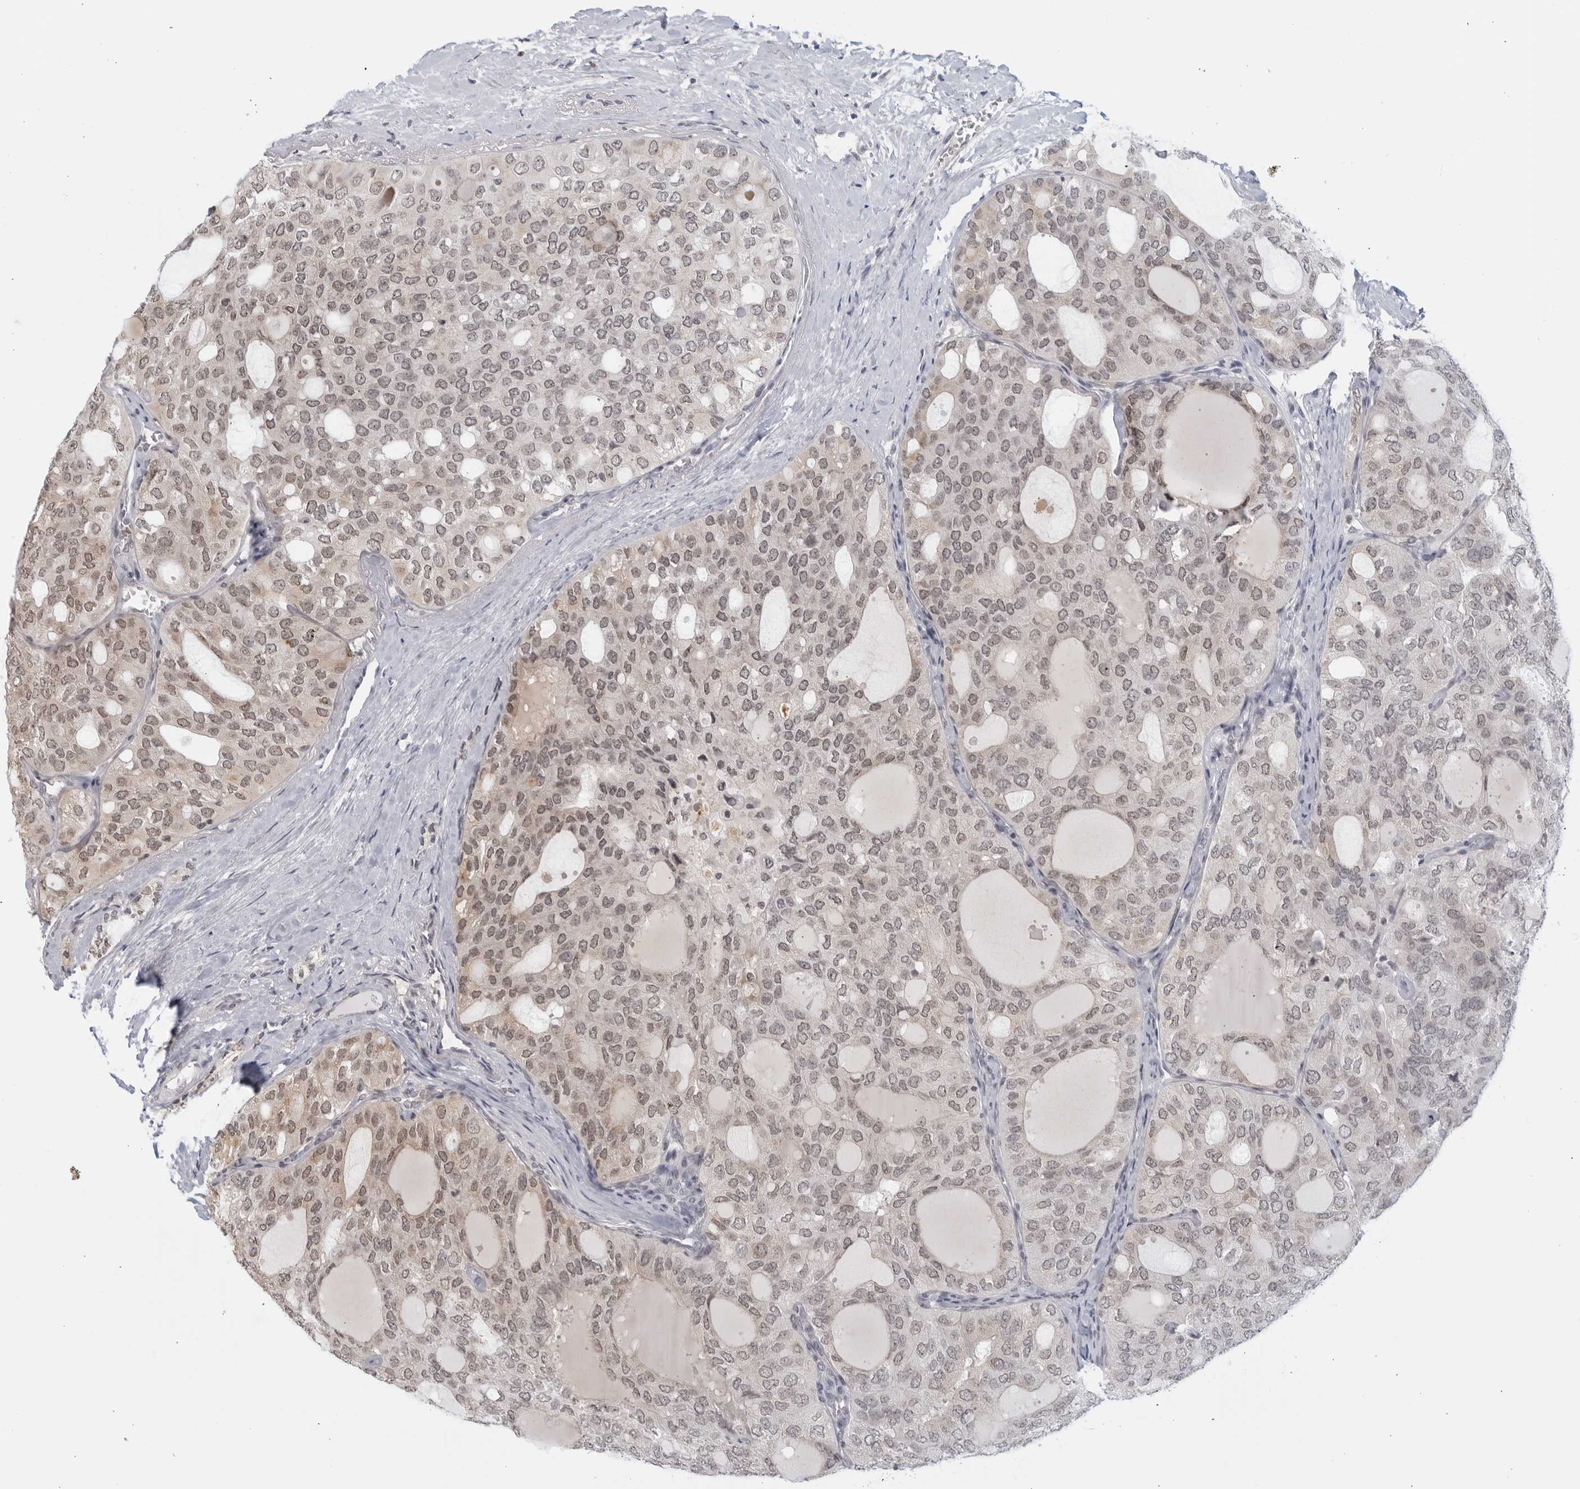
{"staining": {"intensity": "weak", "quantity": "25%-75%", "location": "nuclear"}, "tissue": "thyroid cancer", "cell_type": "Tumor cells", "image_type": "cancer", "snomed": [{"axis": "morphology", "description": "Follicular adenoma carcinoma, NOS"}, {"axis": "topography", "description": "Thyroid gland"}], "caption": "DAB (3,3'-diaminobenzidine) immunohistochemical staining of thyroid cancer (follicular adenoma carcinoma) exhibits weak nuclear protein positivity in approximately 25%-75% of tumor cells.", "gene": "RAB11FIP3", "patient": {"sex": "male", "age": 75}}